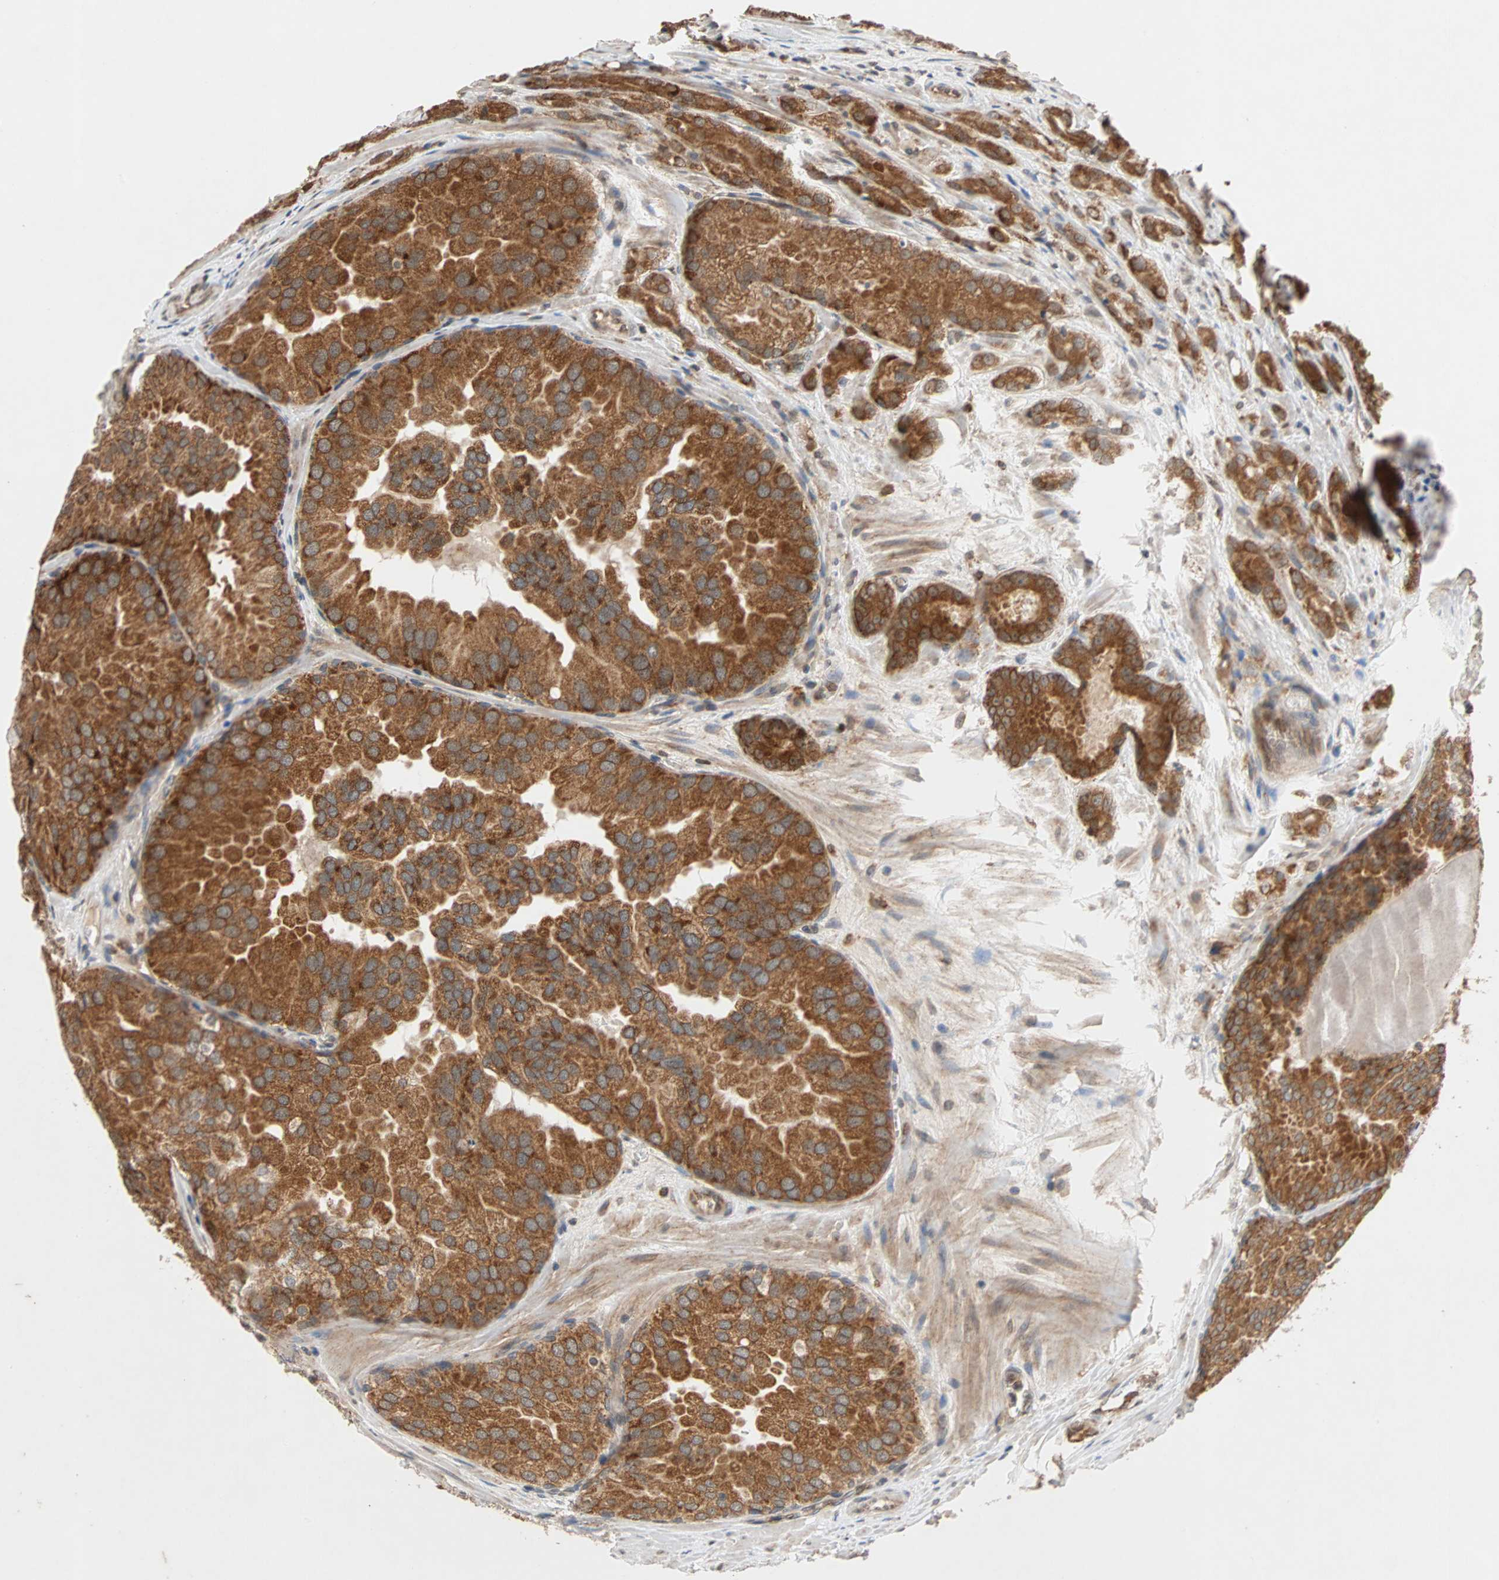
{"staining": {"intensity": "strong", "quantity": ">75%", "location": "cytoplasmic/membranous"}, "tissue": "prostate cancer", "cell_type": "Tumor cells", "image_type": "cancer", "snomed": [{"axis": "morphology", "description": "Adenocarcinoma, High grade"}, {"axis": "topography", "description": "Prostate"}], "caption": "Protein expression analysis of prostate cancer demonstrates strong cytoplasmic/membranous expression in about >75% of tumor cells.", "gene": "AUP1", "patient": {"sex": "male", "age": 64}}